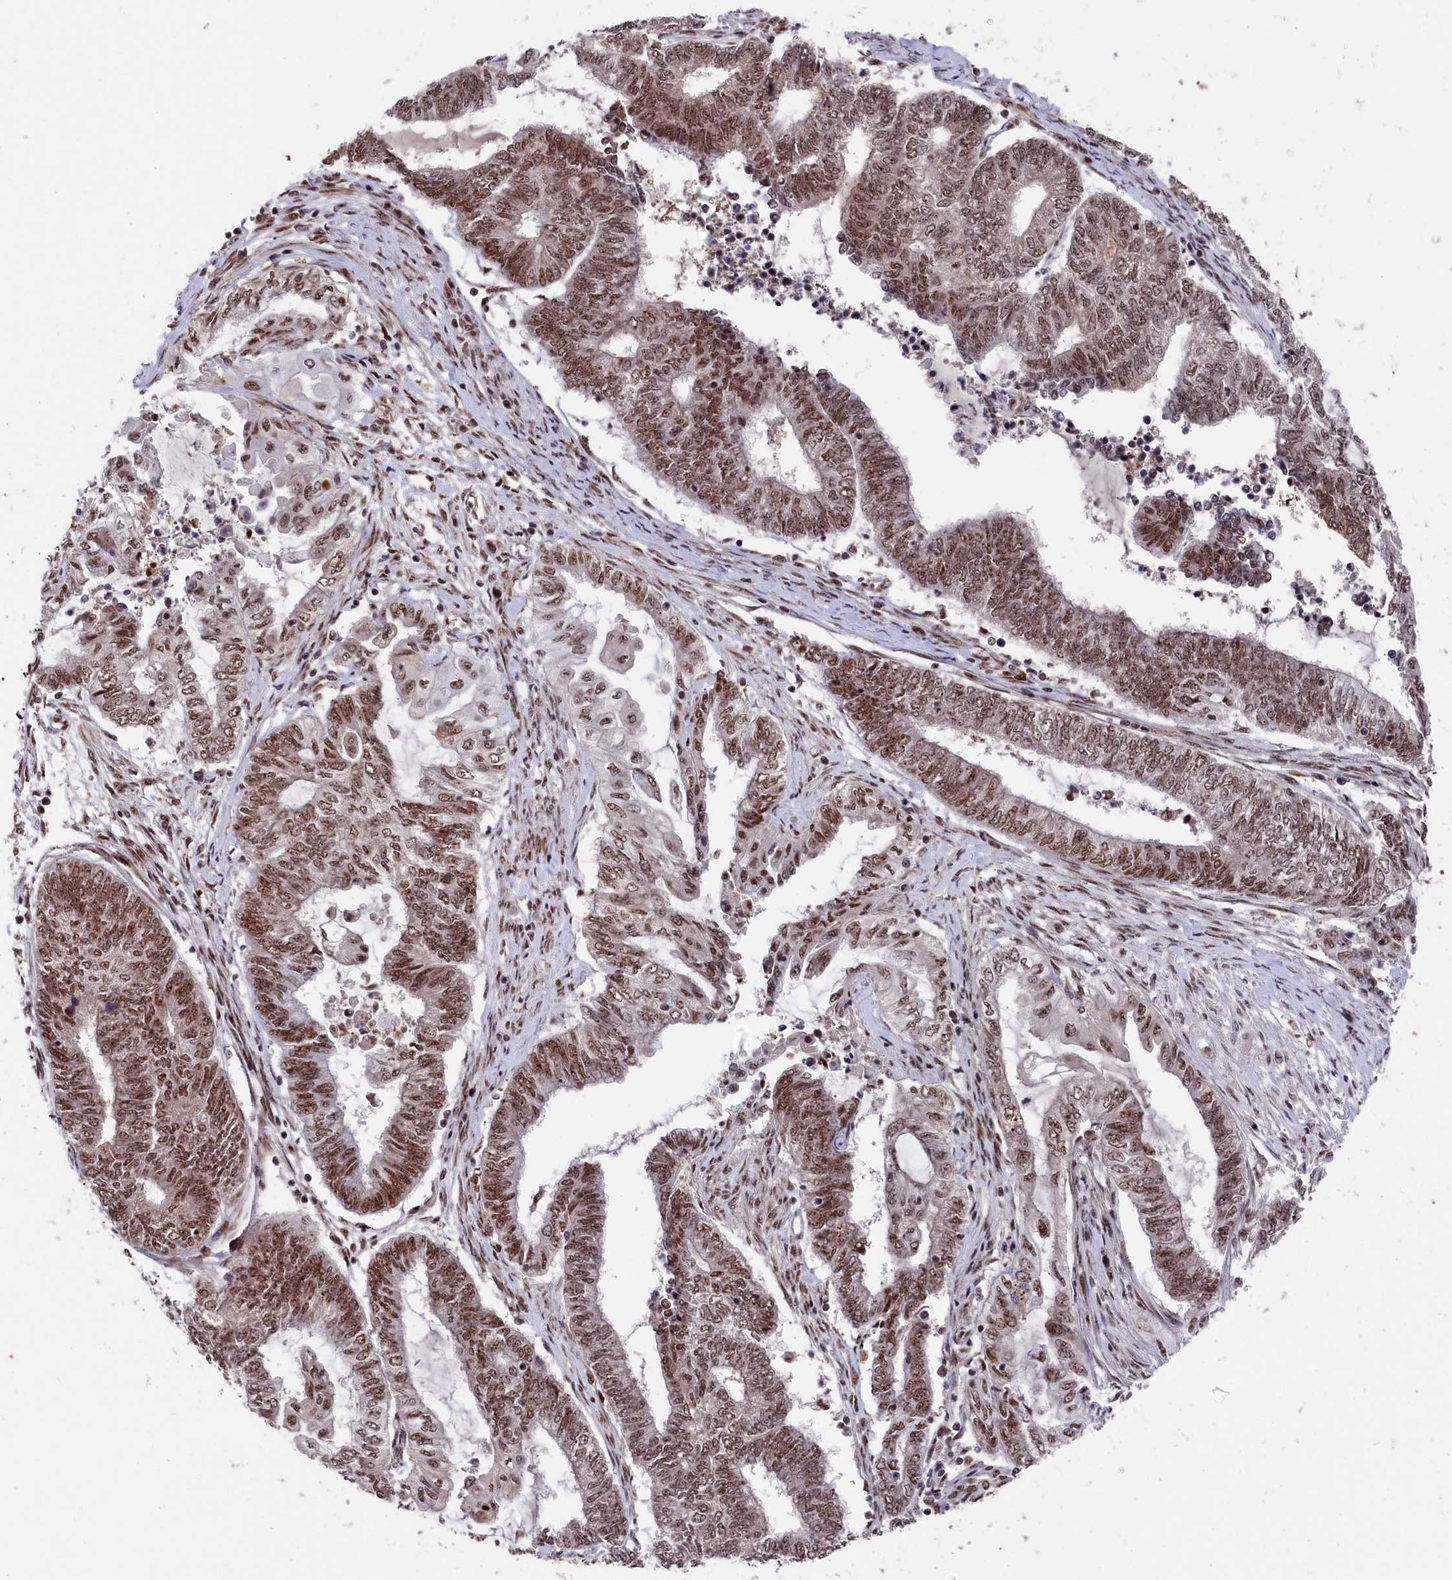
{"staining": {"intensity": "moderate", "quantity": ">75%", "location": "nuclear"}, "tissue": "endometrial cancer", "cell_type": "Tumor cells", "image_type": "cancer", "snomed": [{"axis": "morphology", "description": "Adenocarcinoma, NOS"}, {"axis": "topography", "description": "Uterus"}, {"axis": "topography", "description": "Endometrium"}], "caption": "Immunohistochemistry image of endometrial adenocarcinoma stained for a protein (brown), which demonstrates medium levels of moderate nuclear staining in approximately >75% of tumor cells.", "gene": "PRPF31", "patient": {"sex": "female", "age": 70}}